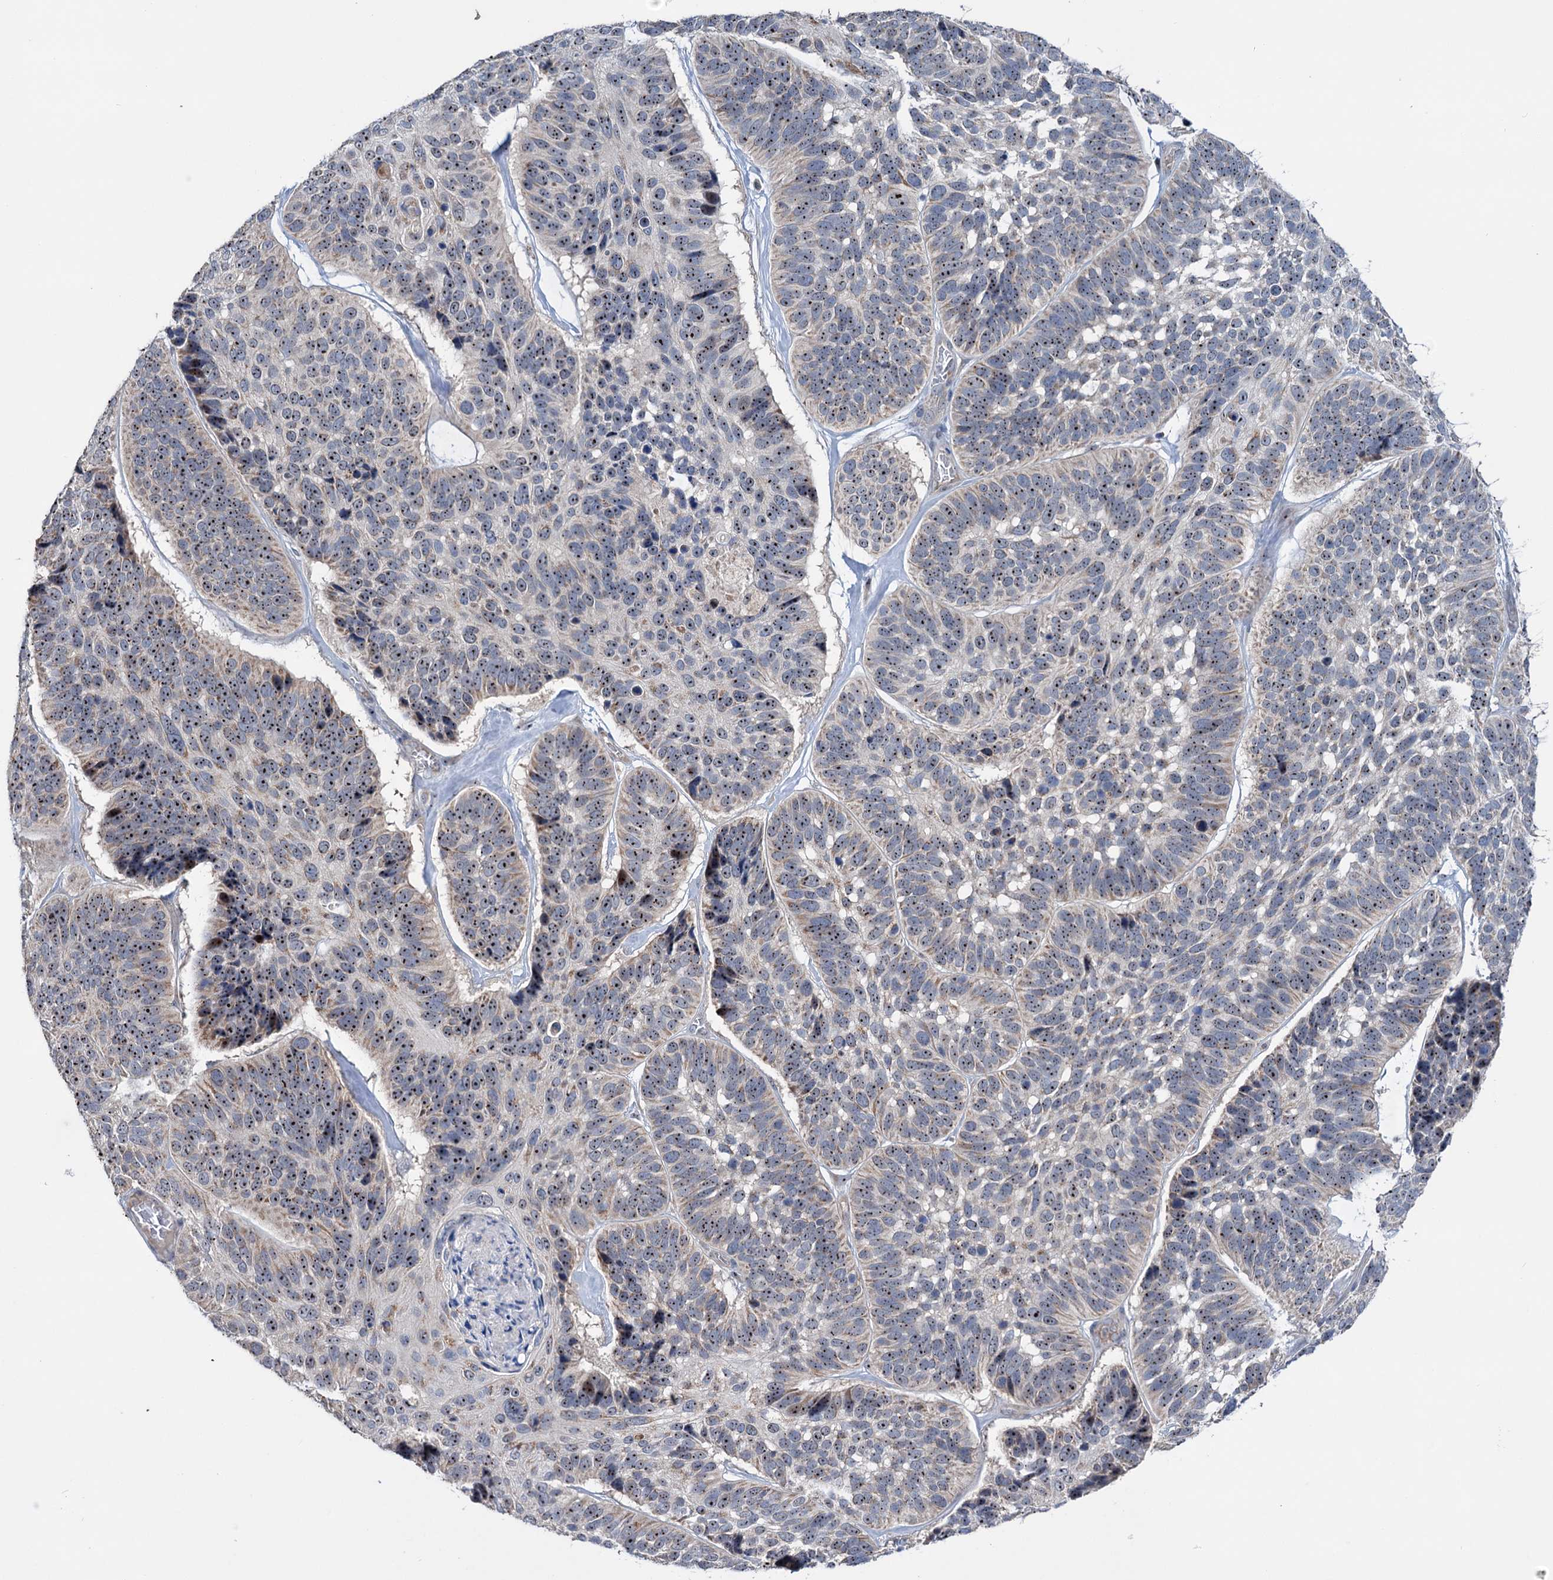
{"staining": {"intensity": "moderate", "quantity": ">75%", "location": "nuclear"}, "tissue": "skin cancer", "cell_type": "Tumor cells", "image_type": "cancer", "snomed": [{"axis": "morphology", "description": "Basal cell carcinoma"}, {"axis": "topography", "description": "Skin"}], "caption": "Human basal cell carcinoma (skin) stained for a protein (brown) shows moderate nuclear positive expression in about >75% of tumor cells.", "gene": "HTR3B", "patient": {"sex": "male", "age": 62}}